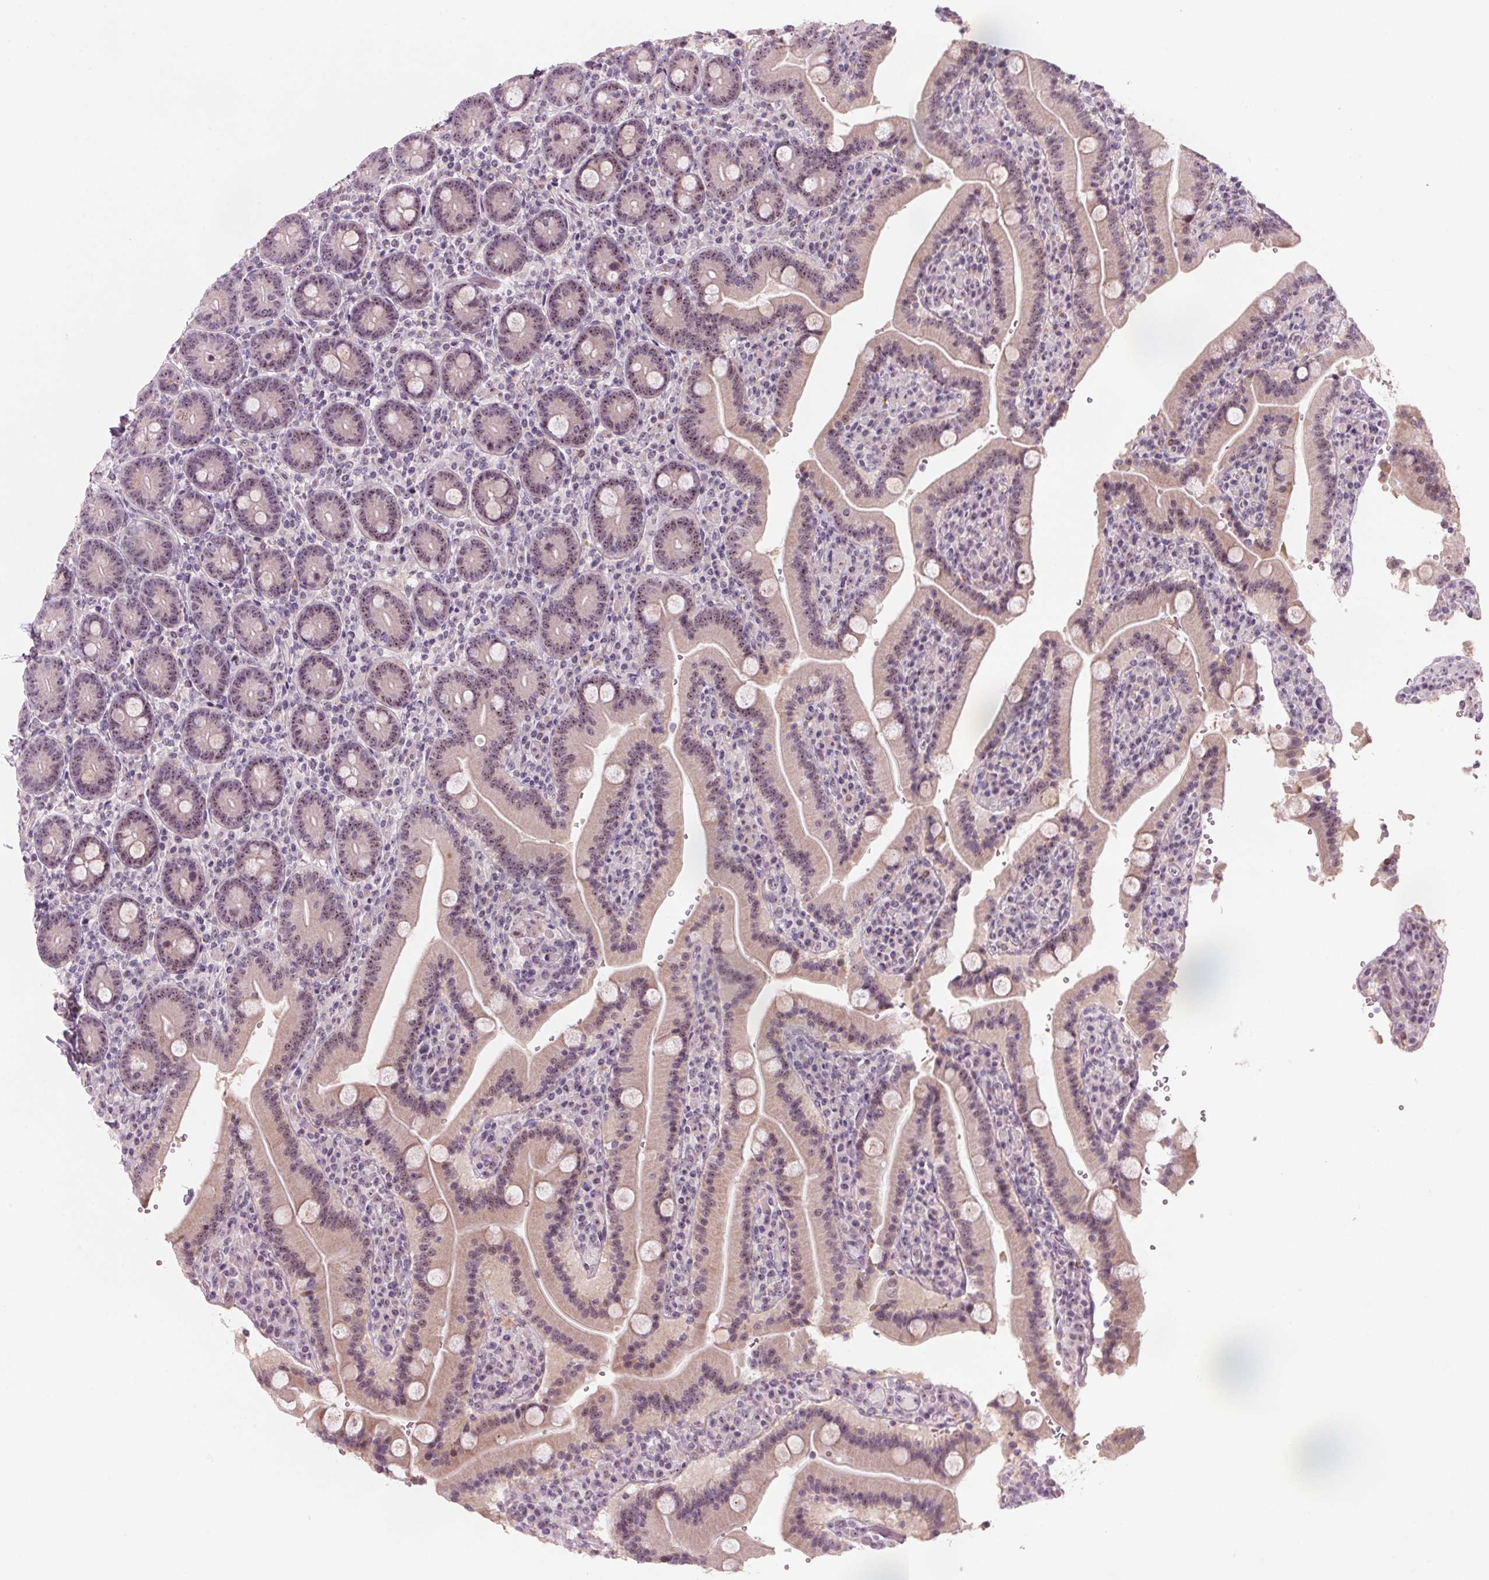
{"staining": {"intensity": "weak", "quantity": "25%-75%", "location": "cytoplasmic/membranous,nuclear"}, "tissue": "duodenum", "cell_type": "Glandular cells", "image_type": "normal", "snomed": [{"axis": "morphology", "description": "Normal tissue, NOS"}, {"axis": "topography", "description": "Duodenum"}], "caption": "Weak cytoplasmic/membranous,nuclear staining is identified in about 25%-75% of glandular cells in benign duodenum. (brown staining indicates protein expression, while blue staining denotes nuclei).", "gene": "DNTTIP2", "patient": {"sex": "female", "age": 62}}